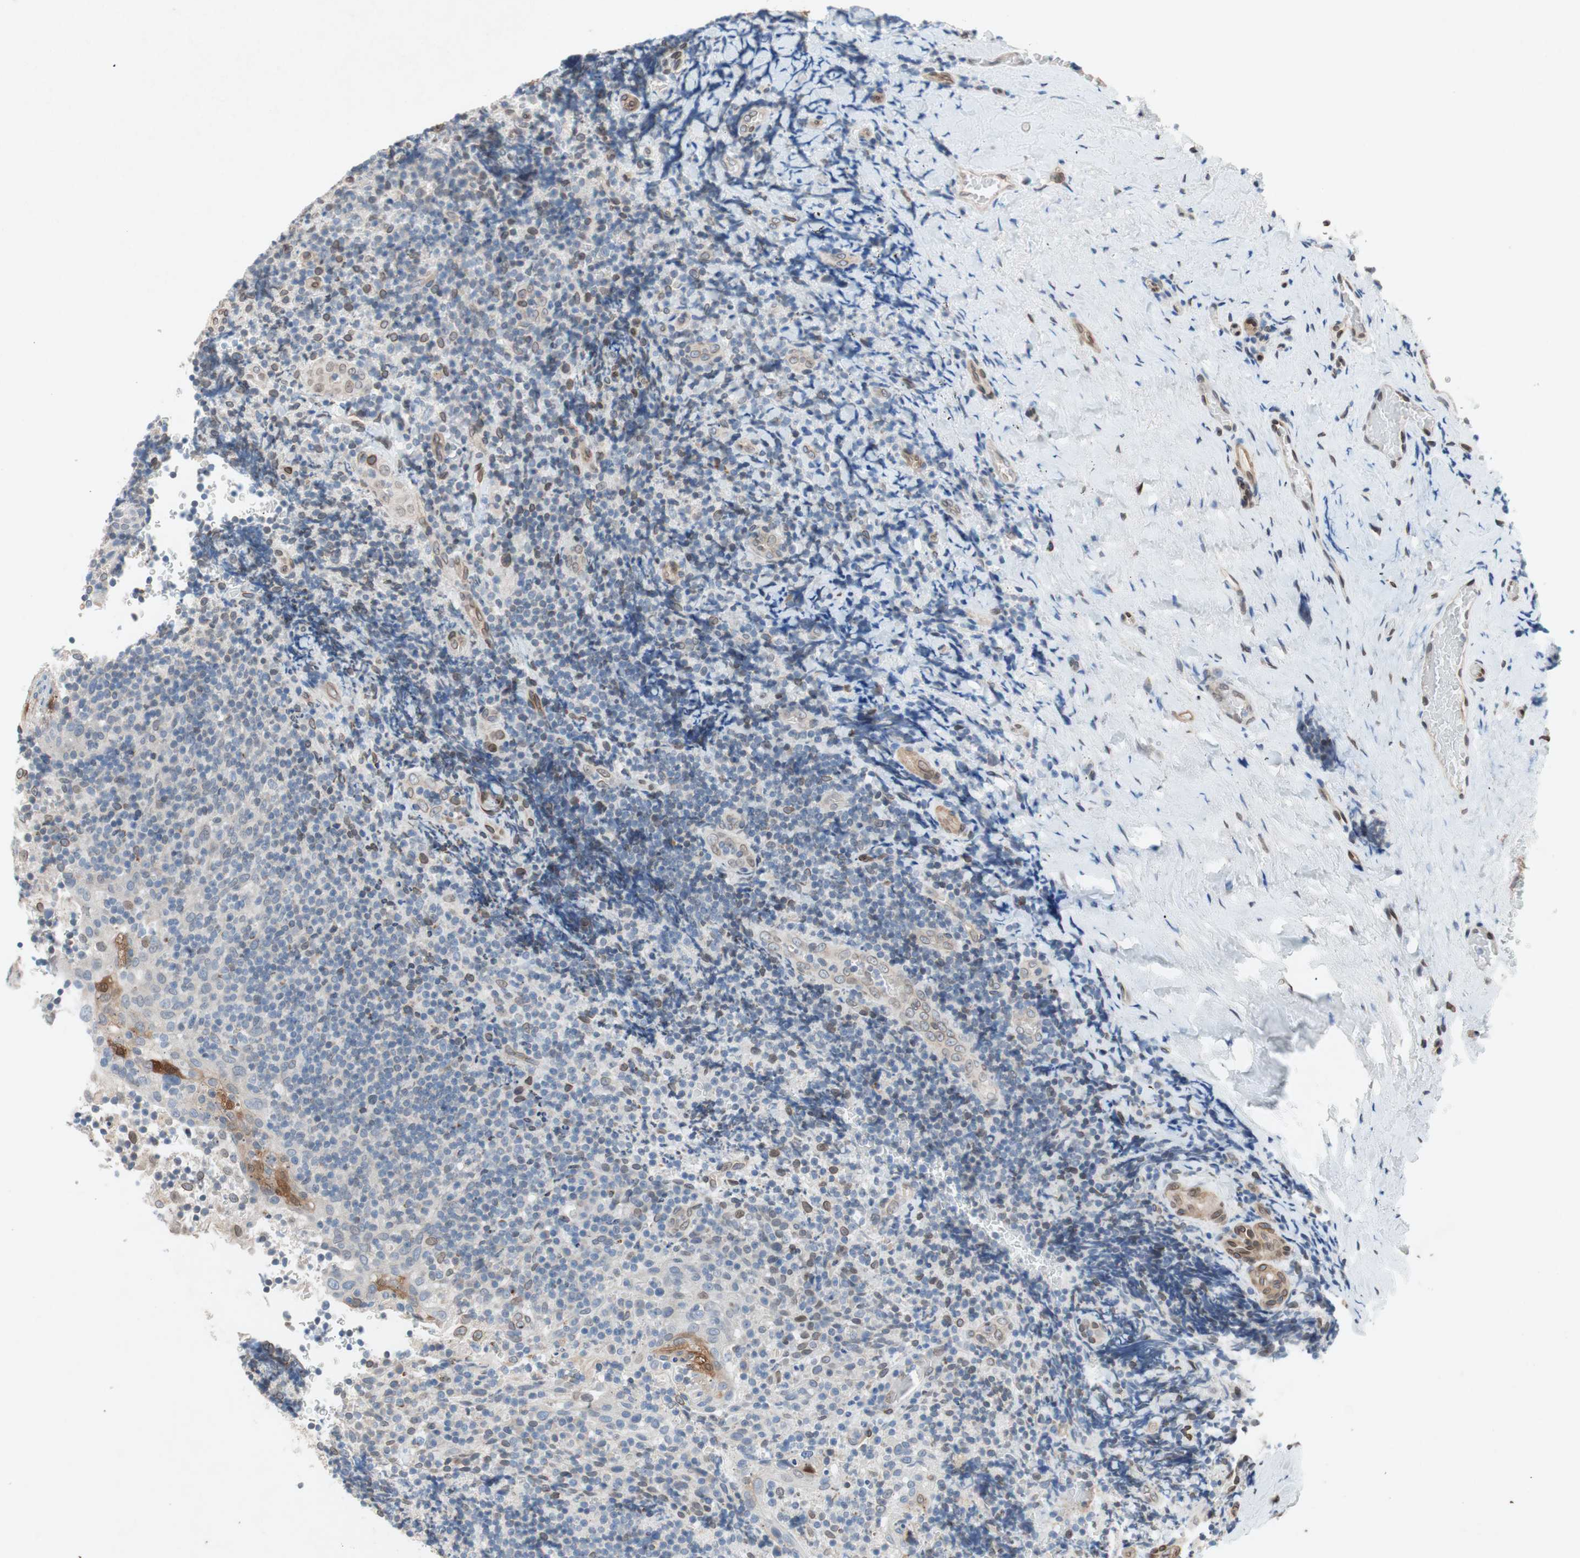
{"staining": {"intensity": "weak", "quantity": "<25%", "location": "cytoplasmic/membranous,nuclear"}, "tissue": "lymphoma", "cell_type": "Tumor cells", "image_type": "cancer", "snomed": [{"axis": "morphology", "description": "Malignant lymphoma, non-Hodgkin's type, High grade"}, {"axis": "topography", "description": "Tonsil"}], "caption": "IHC image of neoplastic tissue: malignant lymphoma, non-Hodgkin's type (high-grade) stained with DAB (3,3'-diaminobenzidine) exhibits no significant protein positivity in tumor cells.", "gene": "ARNT2", "patient": {"sex": "female", "age": 36}}